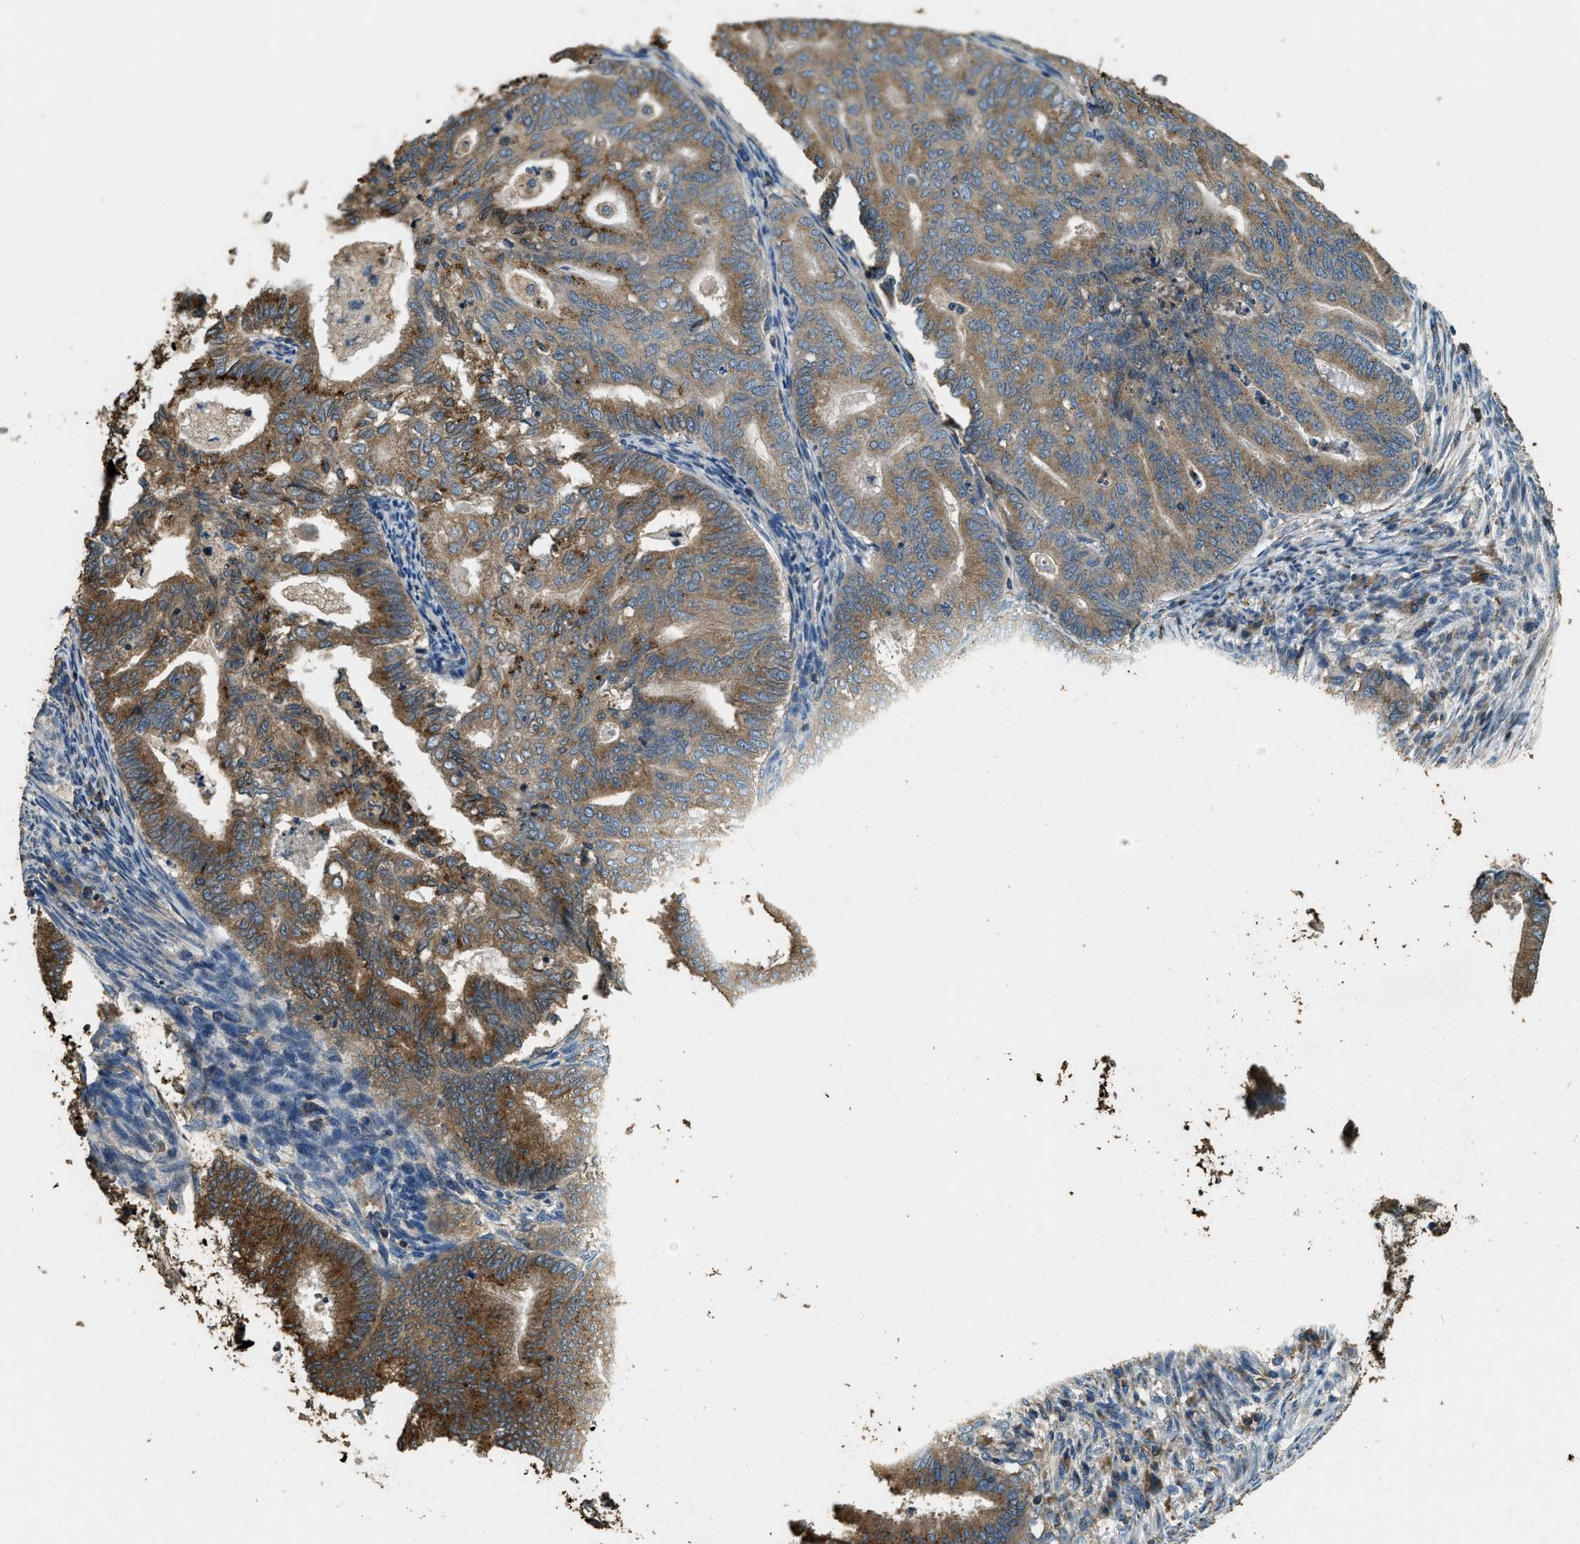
{"staining": {"intensity": "moderate", "quantity": ">75%", "location": "cytoplasmic/membranous"}, "tissue": "endometrial cancer", "cell_type": "Tumor cells", "image_type": "cancer", "snomed": [{"axis": "morphology", "description": "Polyp, NOS"}, {"axis": "morphology", "description": "Adenocarcinoma, NOS"}, {"axis": "morphology", "description": "Adenoma, NOS"}, {"axis": "topography", "description": "Endometrium"}], "caption": "The image displays immunohistochemical staining of endometrial cancer (adenocarcinoma). There is moderate cytoplasmic/membranous positivity is appreciated in approximately >75% of tumor cells.", "gene": "ERGIC1", "patient": {"sex": "female", "age": 79}}